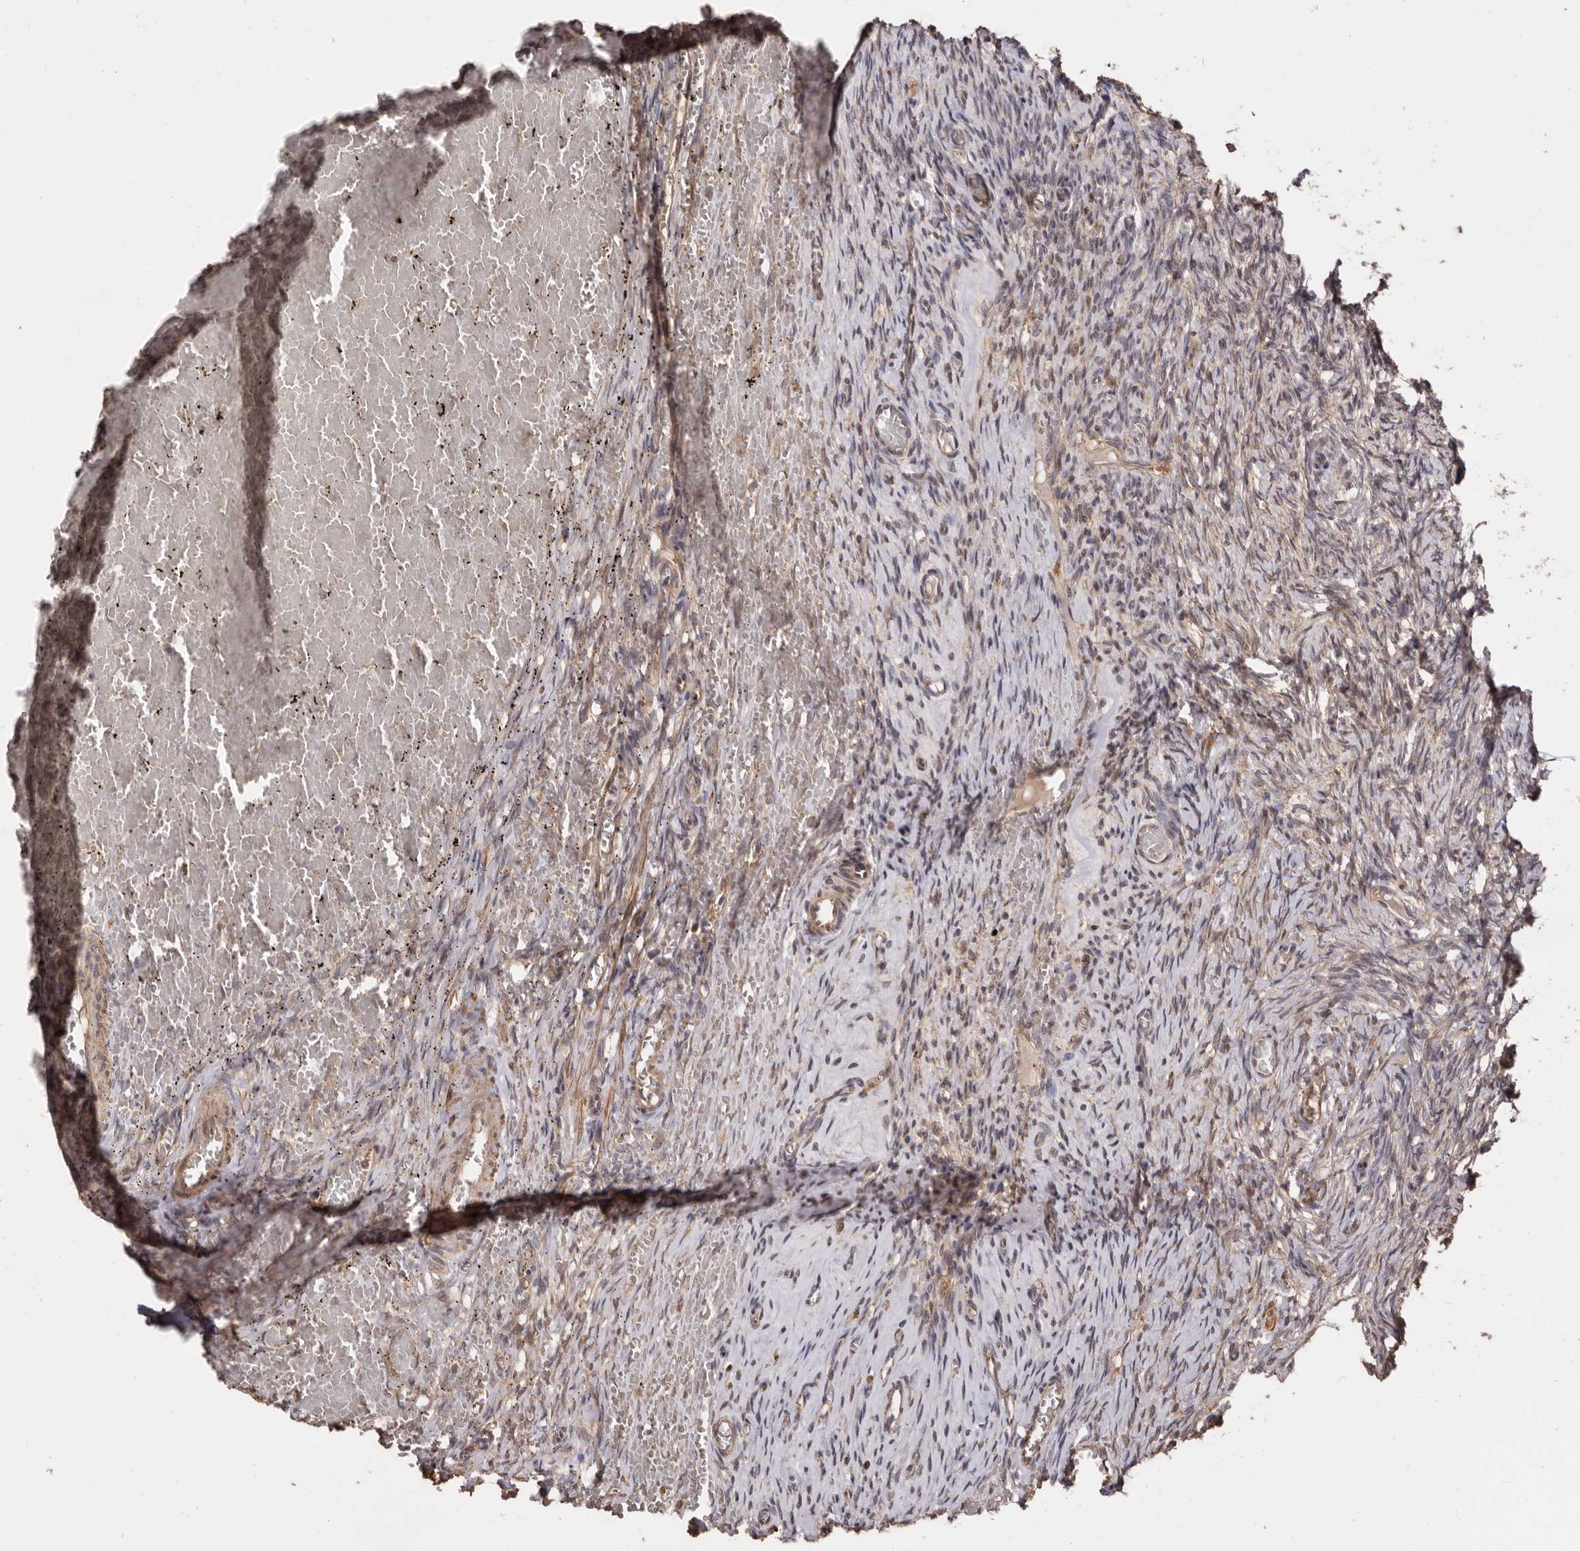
{"staining": {"intensity": "moderate", "quantity": ">75%", "location": "cytoplasmic/membranous"}, "tissue": "ovary", "cell_type": "Follicle cells", "image_type": "normal", "snomed": [{"axis": "morphology", "description": "Adenocarcinoma, NOS"}, {"axis": "topography", "description": "Endometrium"}], "caption": "The image demonstrates immunohistochemical staining of benign ovary. There is moderate cytoplasmic/membranous positivity is appreciated in about >75% of follicle cells. Nuclei are stained in blue.", "gene": "COQ8B", "patient": {"sex": "female", "age": 32}}